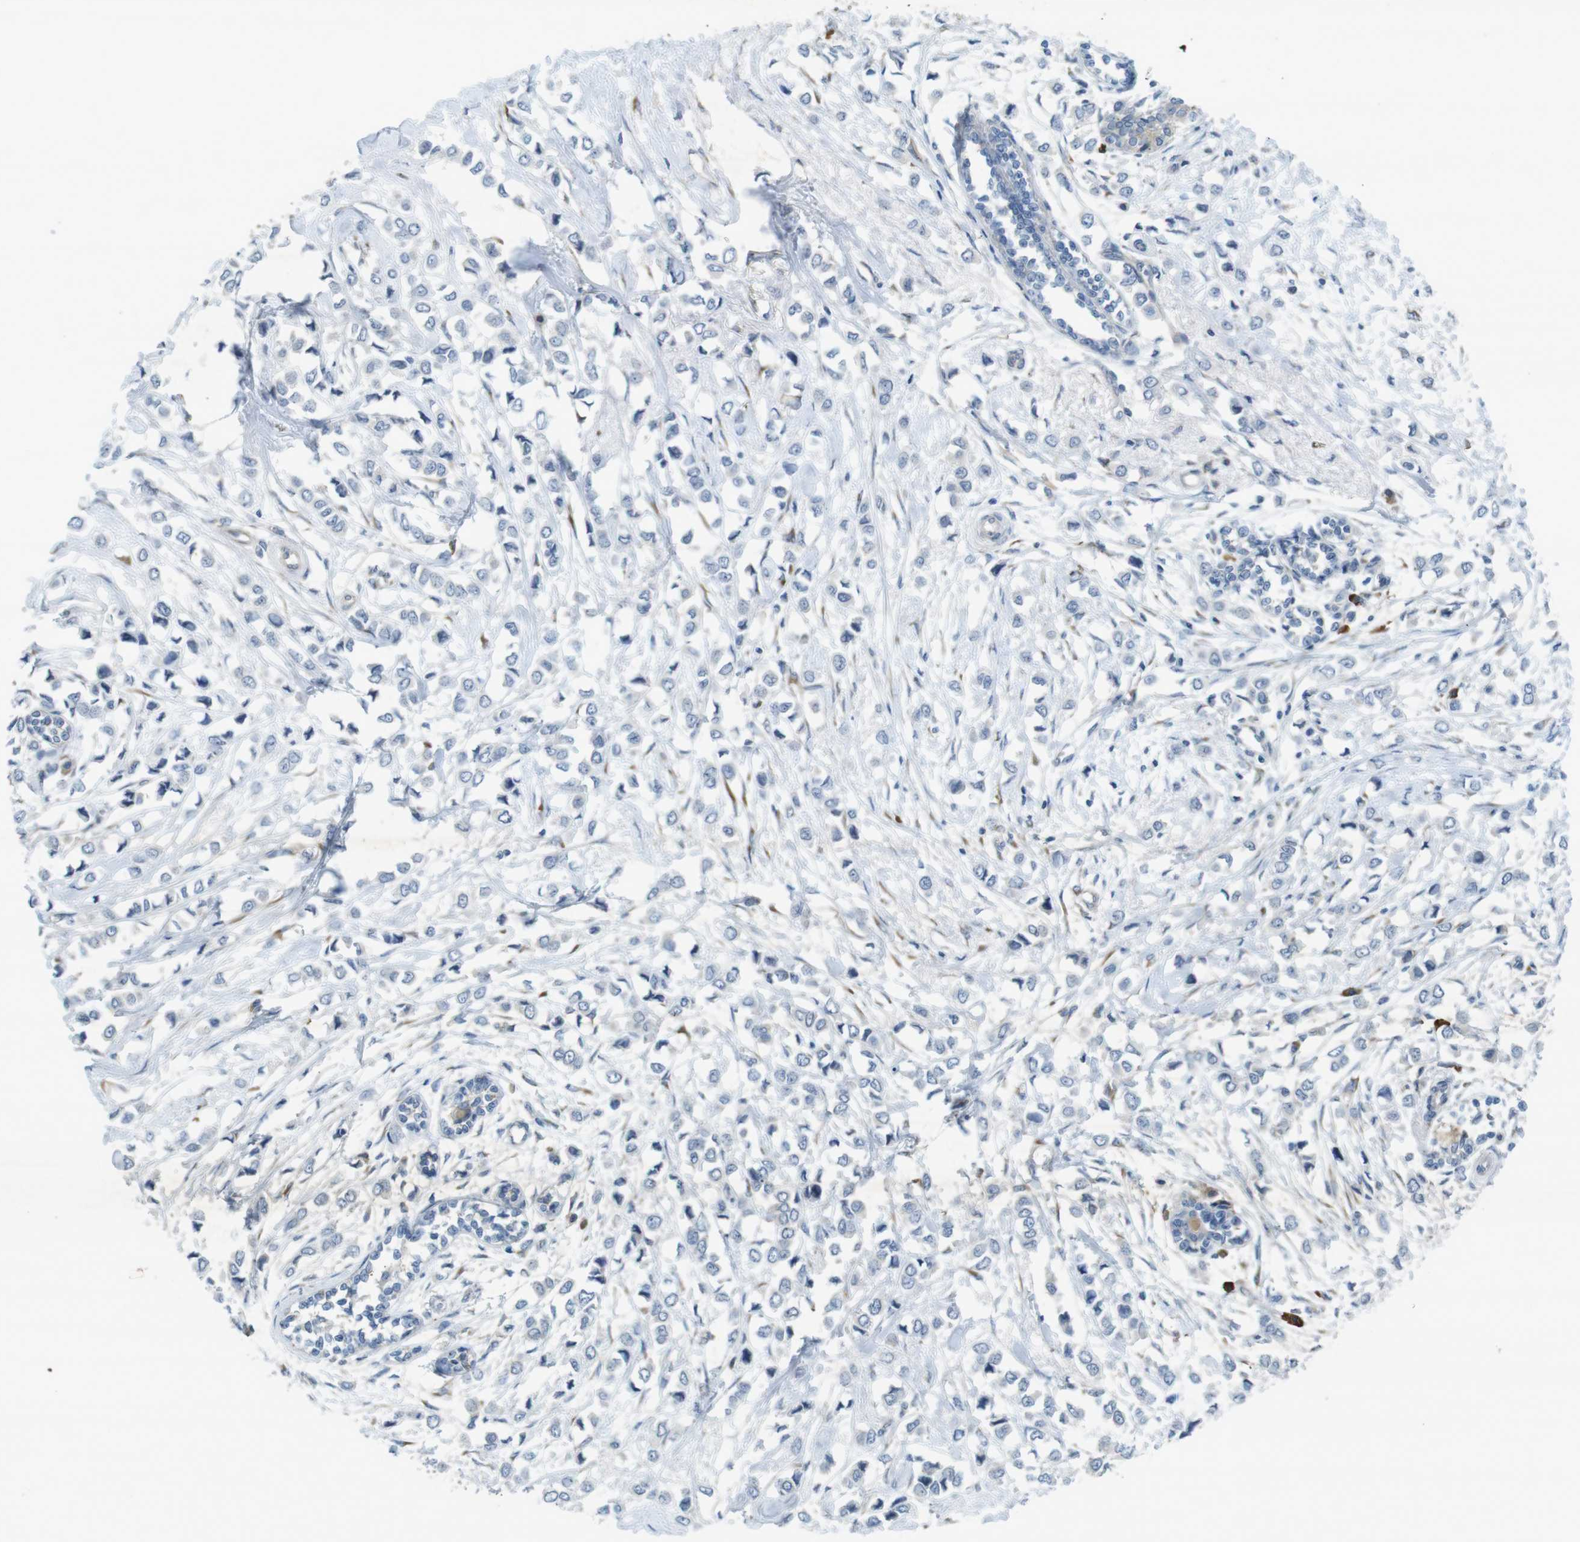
{"staining": {"intensity": "negative", "quantity": "none", "location": "none"}, "tissue": "breast cancer", "cell_type": "Tumor cells", "image_type": "cancer", "snomed": [{"axis": "morphology", "description": "Lobular carcinoma"}, {"axis": "topography", "description": "Breast"}], "caption": "A photomicrograph of human lobular carcinoma (breast) is negative for staining in tumor cells.", "gene": "FLCN", "patient": {"sex": "female", "age": 51}}